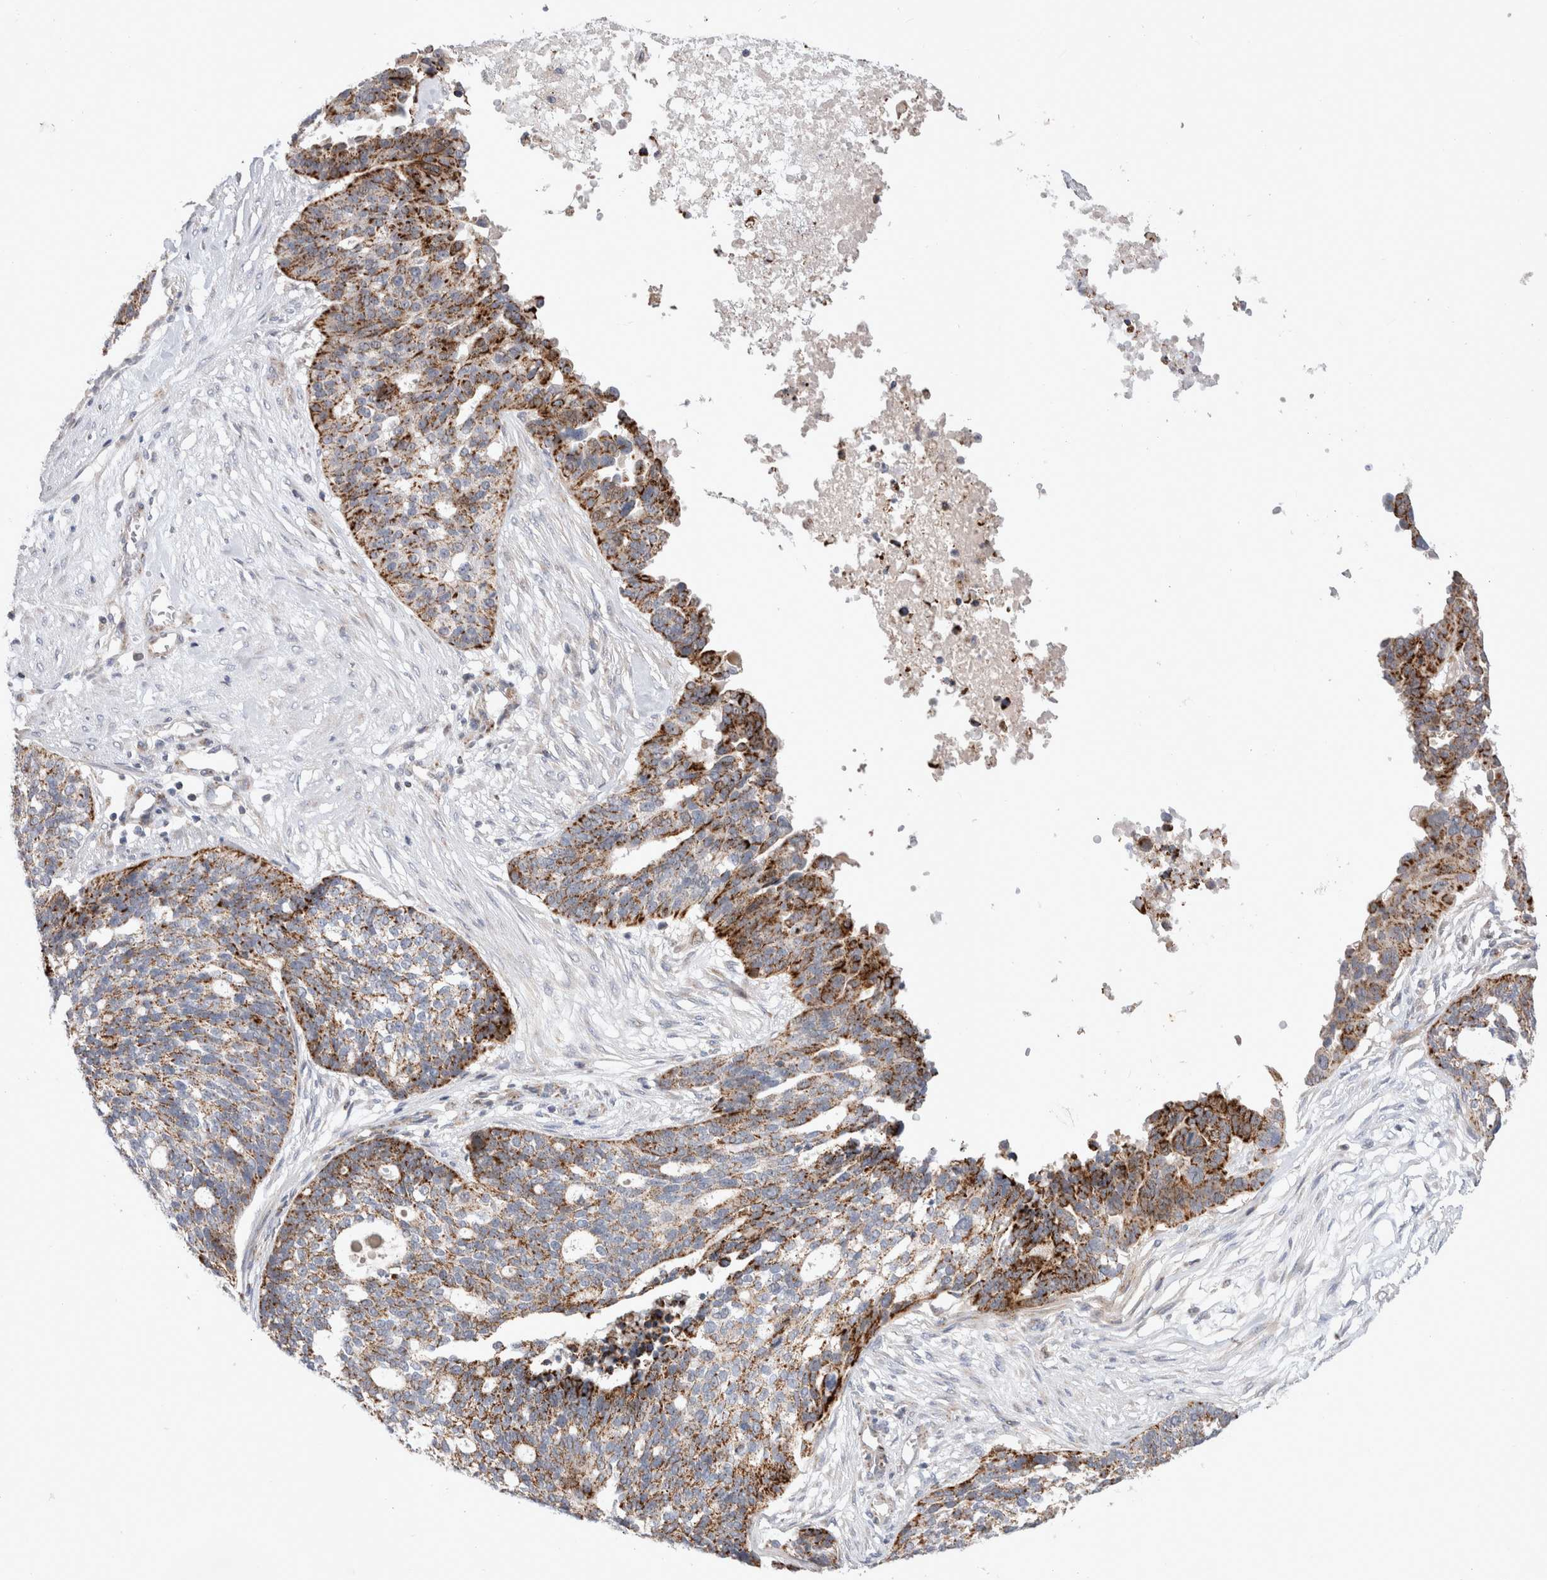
{"staining": {"intensity": "strong", "quantity": ">75%", "location": "cytoplasmic/membranous"}, "tissue": "ovarian cancer", "cell_type": "Tumor cells", "image_type": "cancer", "snomed": [{"axis": "morphology", "description": "Cystadenocarcinoma, serous, NOS"}, {"axis": "topography", "description": "Ovary"}], "caption": "This is an image of IHC staining of ovarian cancer (serous cystadenocarcinoma), which shows strong staining in the cytoplasmic/membranous of tumor cells.", "gene": "CHADL", "patient": {"sex": "female", "age": 59}}